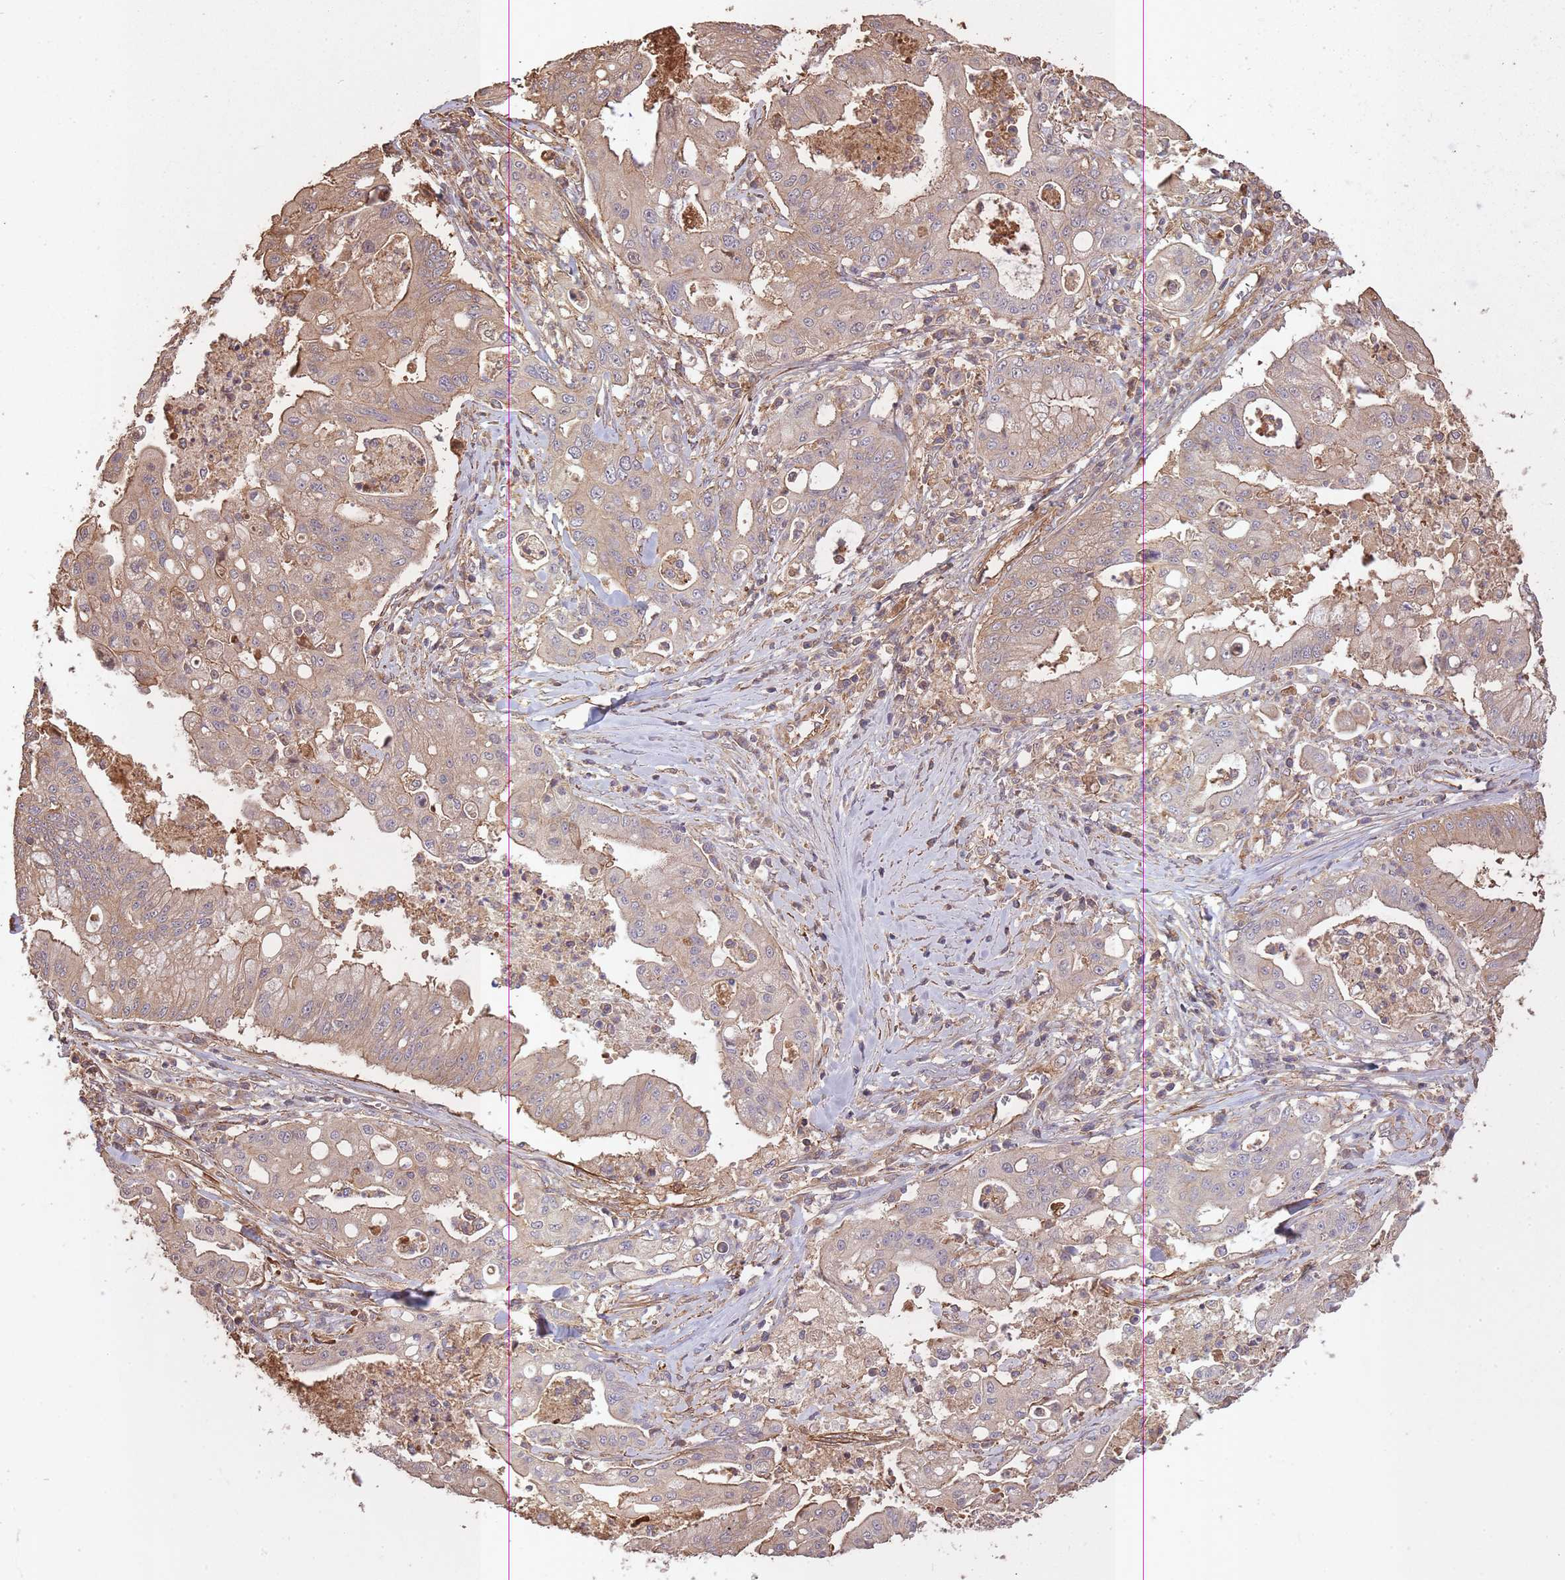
{"staining": {"intensity": "moderate", "quantity": ">75%", "location": "cytoplasmic/membranous"}, "tissue": "ovarian cancer", "cell_type": "Tumor cells", "image_type": "cancer", "snomed": [{"axis": "morphology", "description": "Cystadenocarcinoma, mucinous, NOS"}, {"axis": "topography", "description": "Ovary"}], "caption": "The histopathology image reveals immunohistochemical staining of ovarian cancer. There is moderate cytoplasmic/membranous staining is identified in about >75% of tumor cells.", "gene": "ARMH3", "patient": {"sex": "female", "age": 70}}